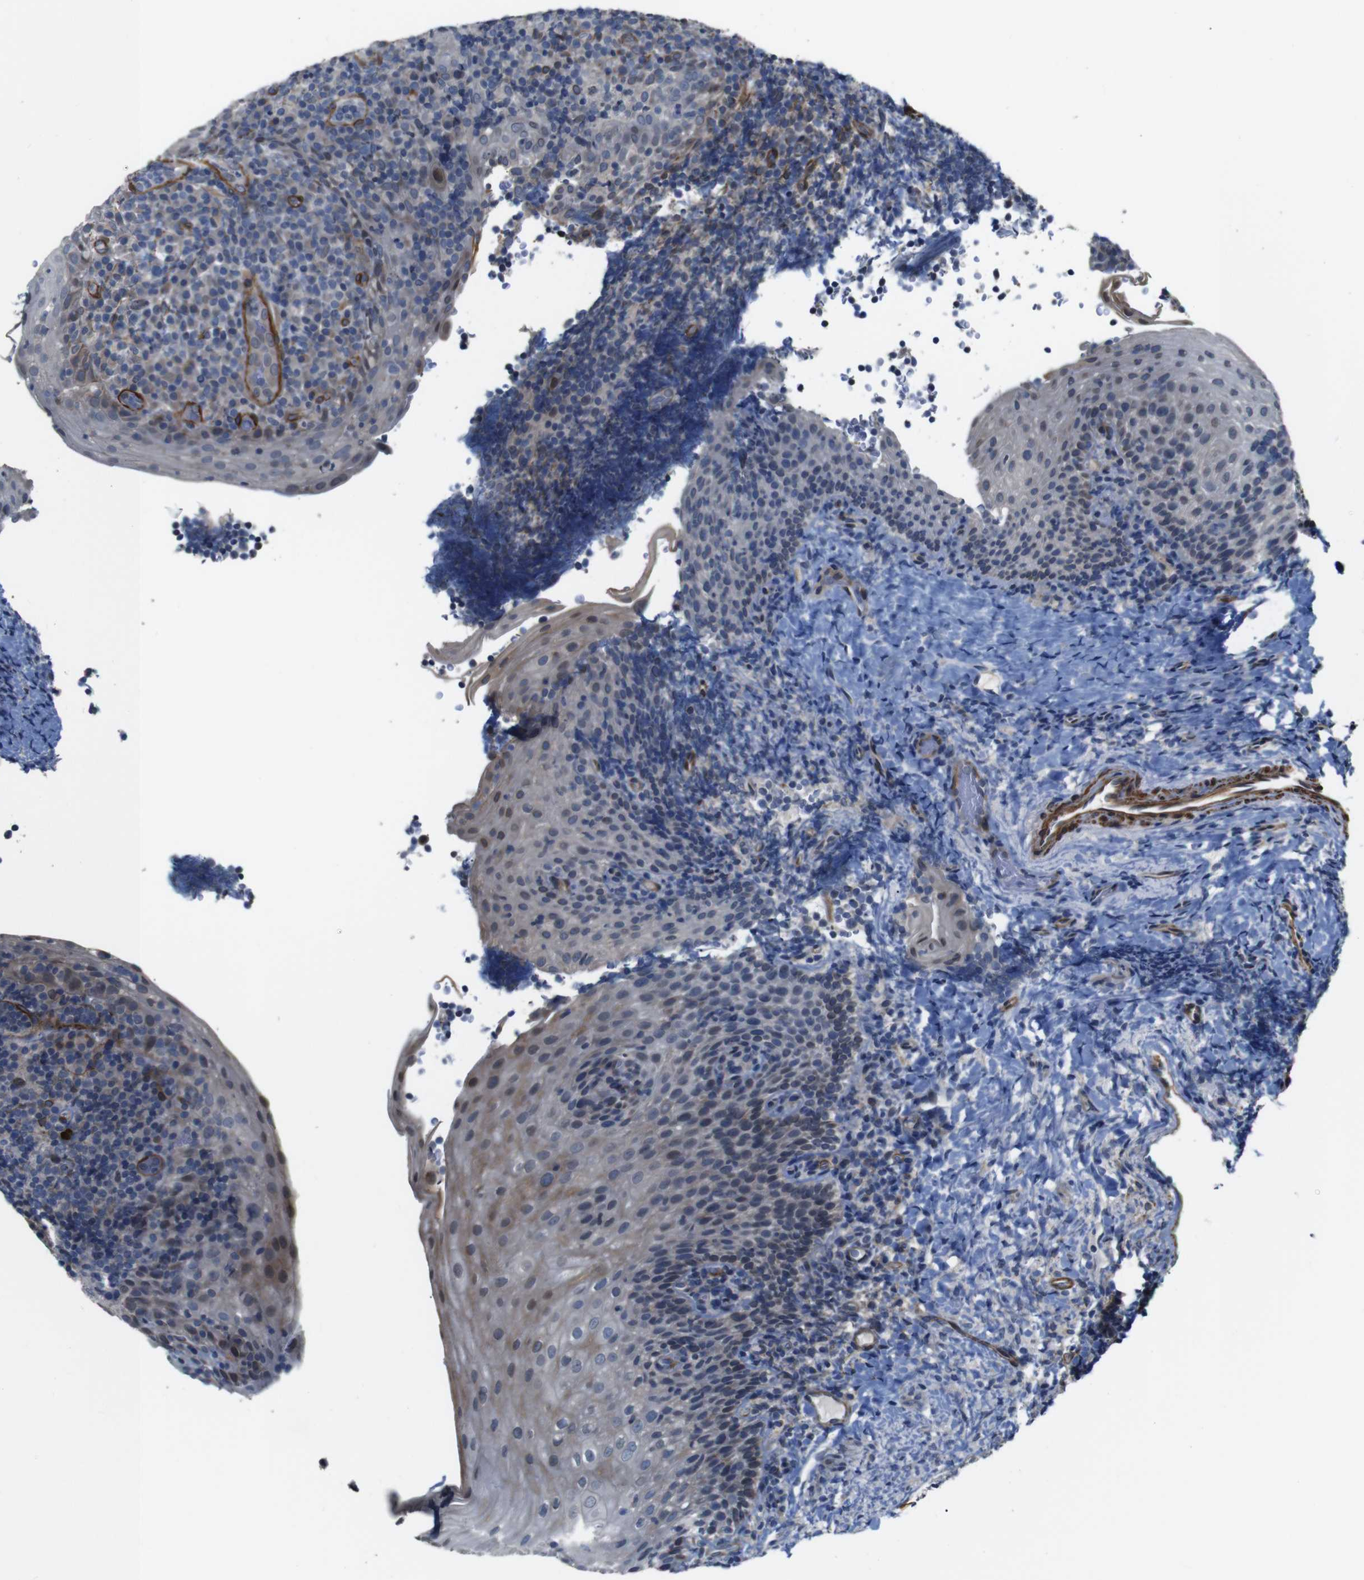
{"staining": {"intensity": "negative", "quantity": "none", "location": "none"}, "tissue": "tonsil", "cell_type": "Germinal center cells", "image_type": "normal", "snomed": [{"axis": "morphology", "description": "Normal tissue, NOS"}, {"axis": "topography", "description": "Tonsil"}], "caption": "Image shows no protein positivity in germinal center cells of benign tonsil.", "gene": "GGT7", "patient": {"sex": "male", "age": 37}}